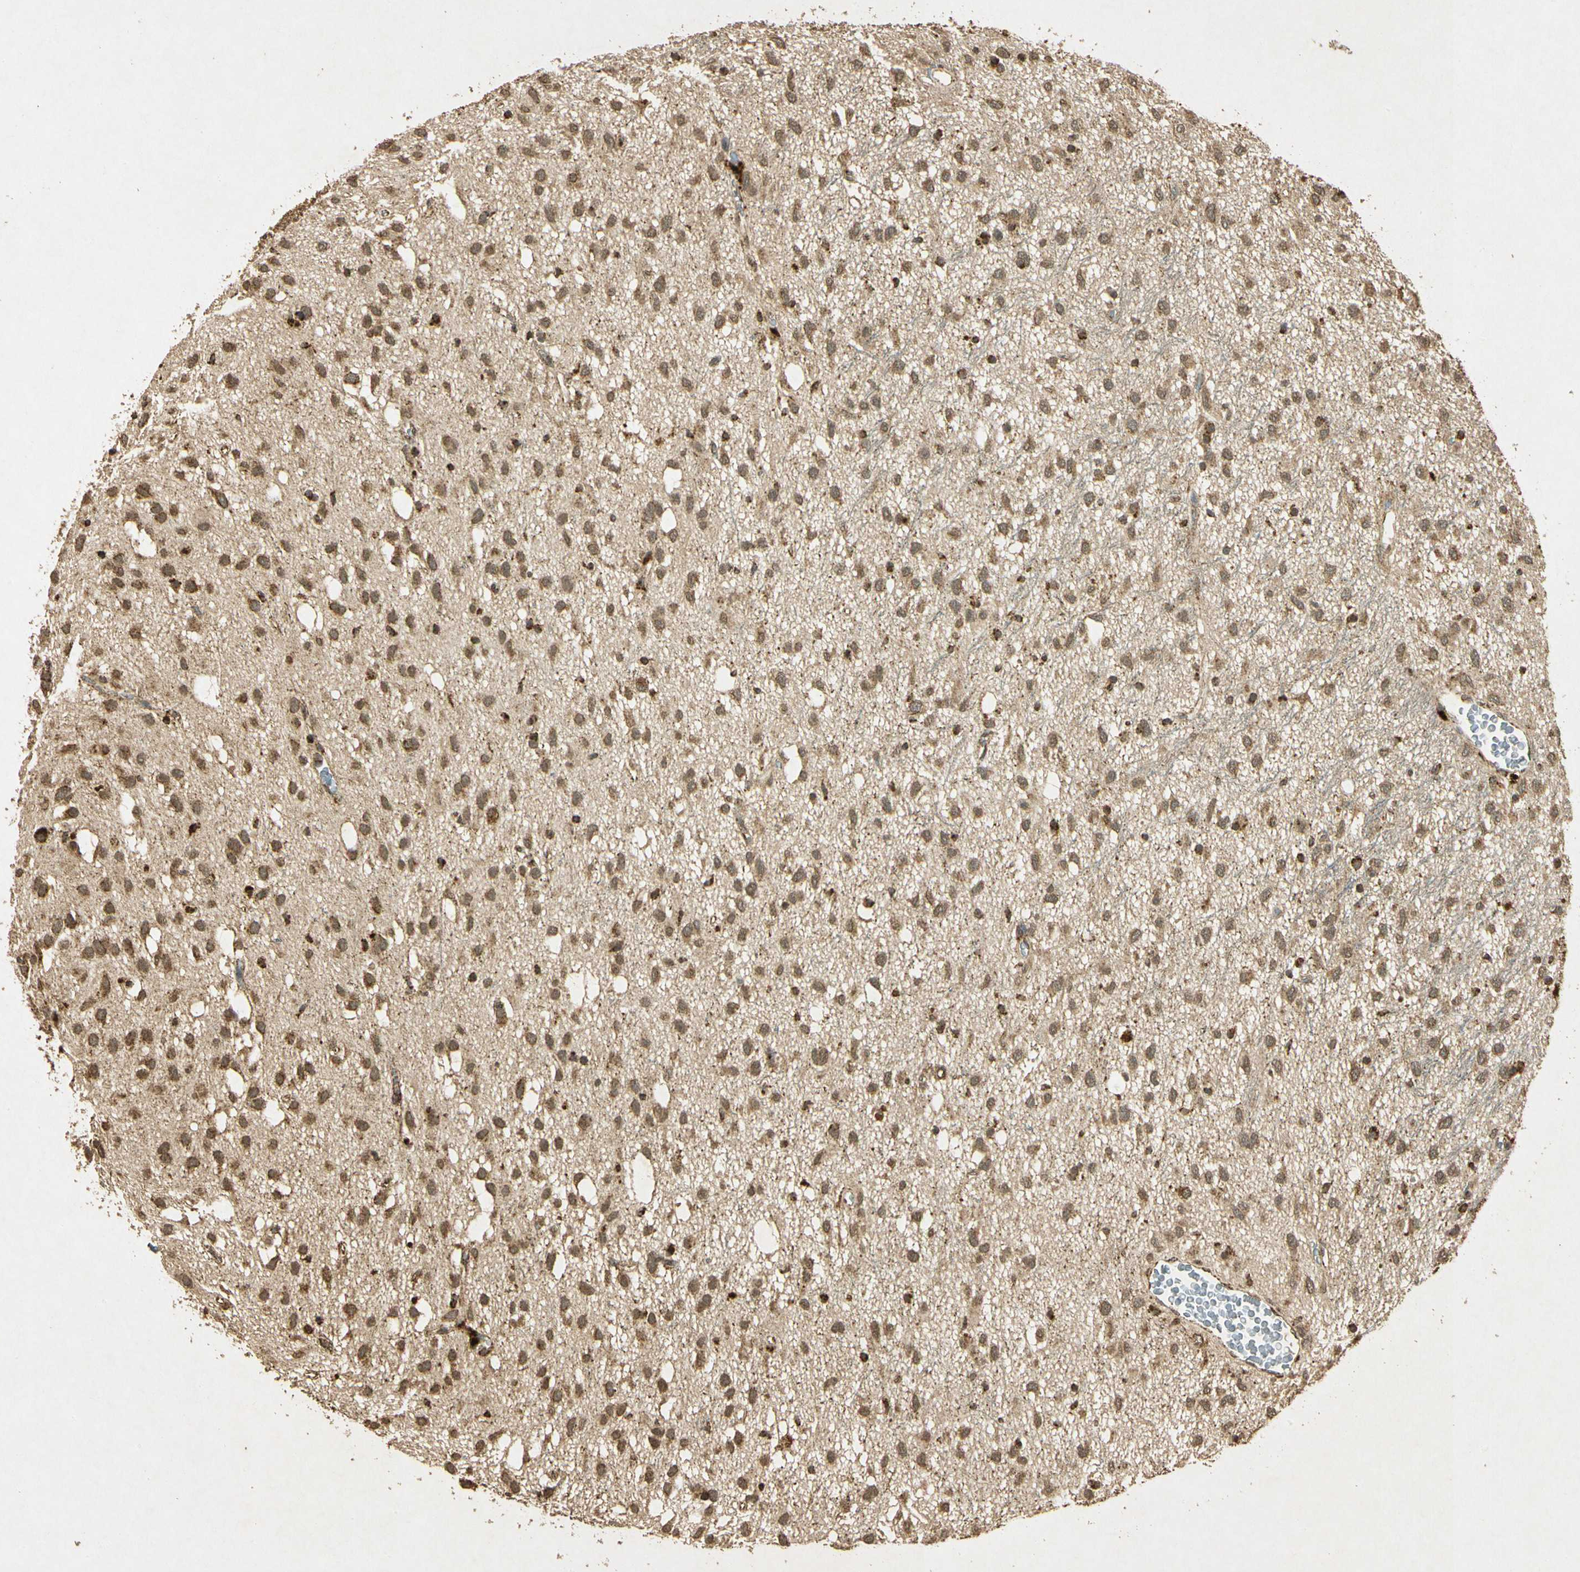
{"staining": {"intensity": "moderate", "quantity": "25%-75%", "location": "cytoplasmic/membranous"}, "tissue": "glioma", "cell_type": "Tumor cells", "image_type": "cancer", "snomed": [{"axis": "morphology", "description": "Glioma, malignant, Low grade"}, {"axis": "topography", "description": "Brain"}], "caption": "Immunohistochemical staining of human malignant low-grade glioma reveals moderate cytoplasmic/membranous protein expression in approximately 25%-75% of tumor cells.", "gene": "PRDX3", "patient": {"sex": "male", "age": 77}}